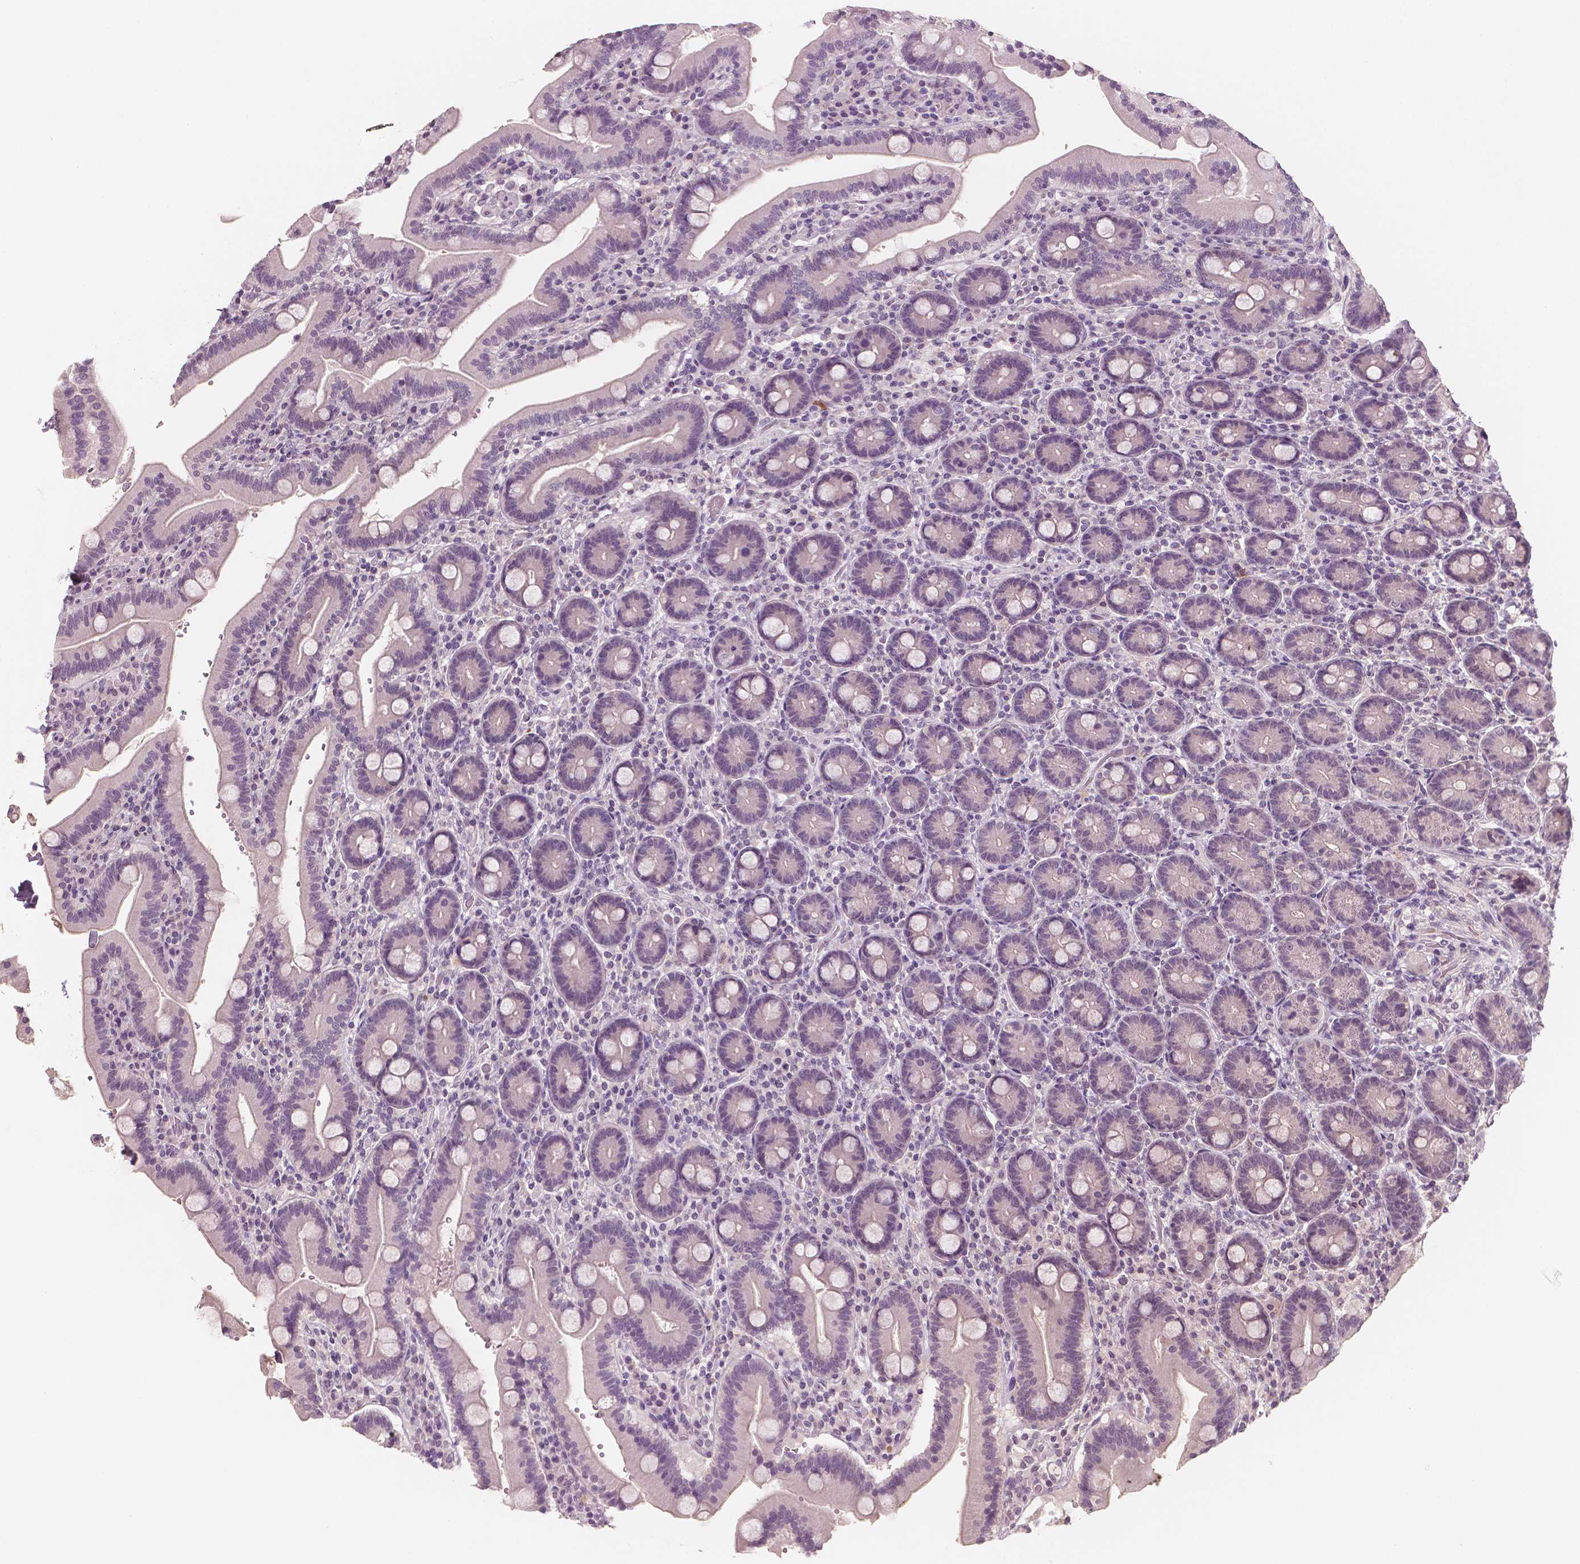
{"staining": {"intensity": "negative", "quantity": "none", "location": "none"}, "tissue": "duodenum", "cell_type": "Glandular cells", "image_type": "normal", "snomed": [{"axis": "morphology", "description": "Normal tissue, NOS"}, {"axis": "topography", "description": "Duodenum"}], "caption": "Glandular cells show no significant protein expression in normal duodenum. (DAB (3,3'-diaminobenzidine) immunohistochemistry (IHC), high magnification).", "gene": "RNASE7", "patient": {"sex": "female", "age": 62}}